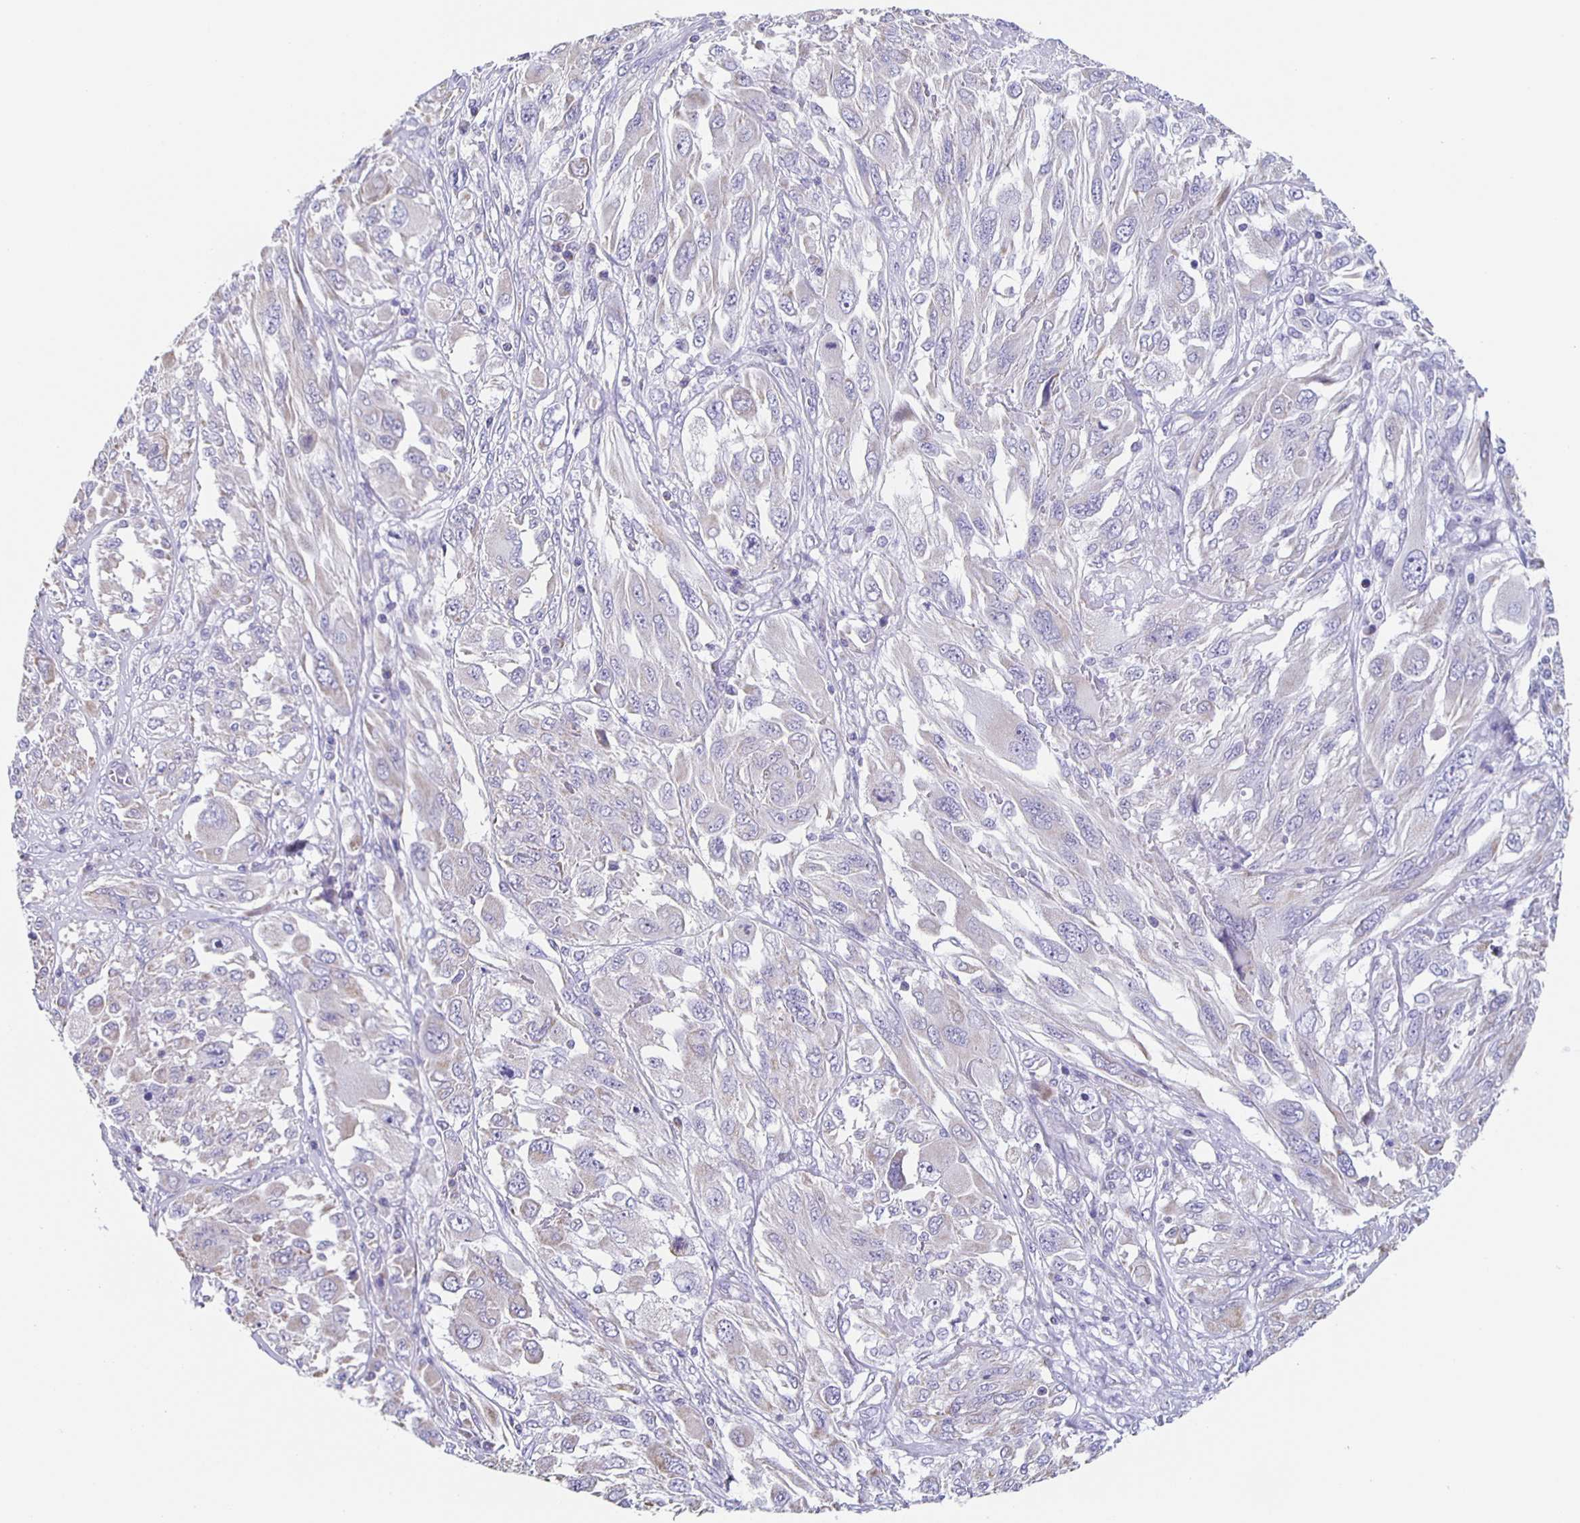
{"staining": {"intensity": "negative", "quantity": "none", "location": "none"}, "tissue": "melanoma", "cell_type": "Tumor cells", "image_type": "cancer", "snomed": [{"axis": "morphology", "description": "Malignant melanoma, NOS"}, {"axis": "topography", "description": "Skin"}], "caption": "There is no significant positivity in tumor cells of malignant melanoma. (Stains: DAB IHC with hematoxylin counter stain, Microscopy: brightfield microscopy at high magnification).", "gene": "TPPP", "patient": {"sex": "female", "age": 91}}